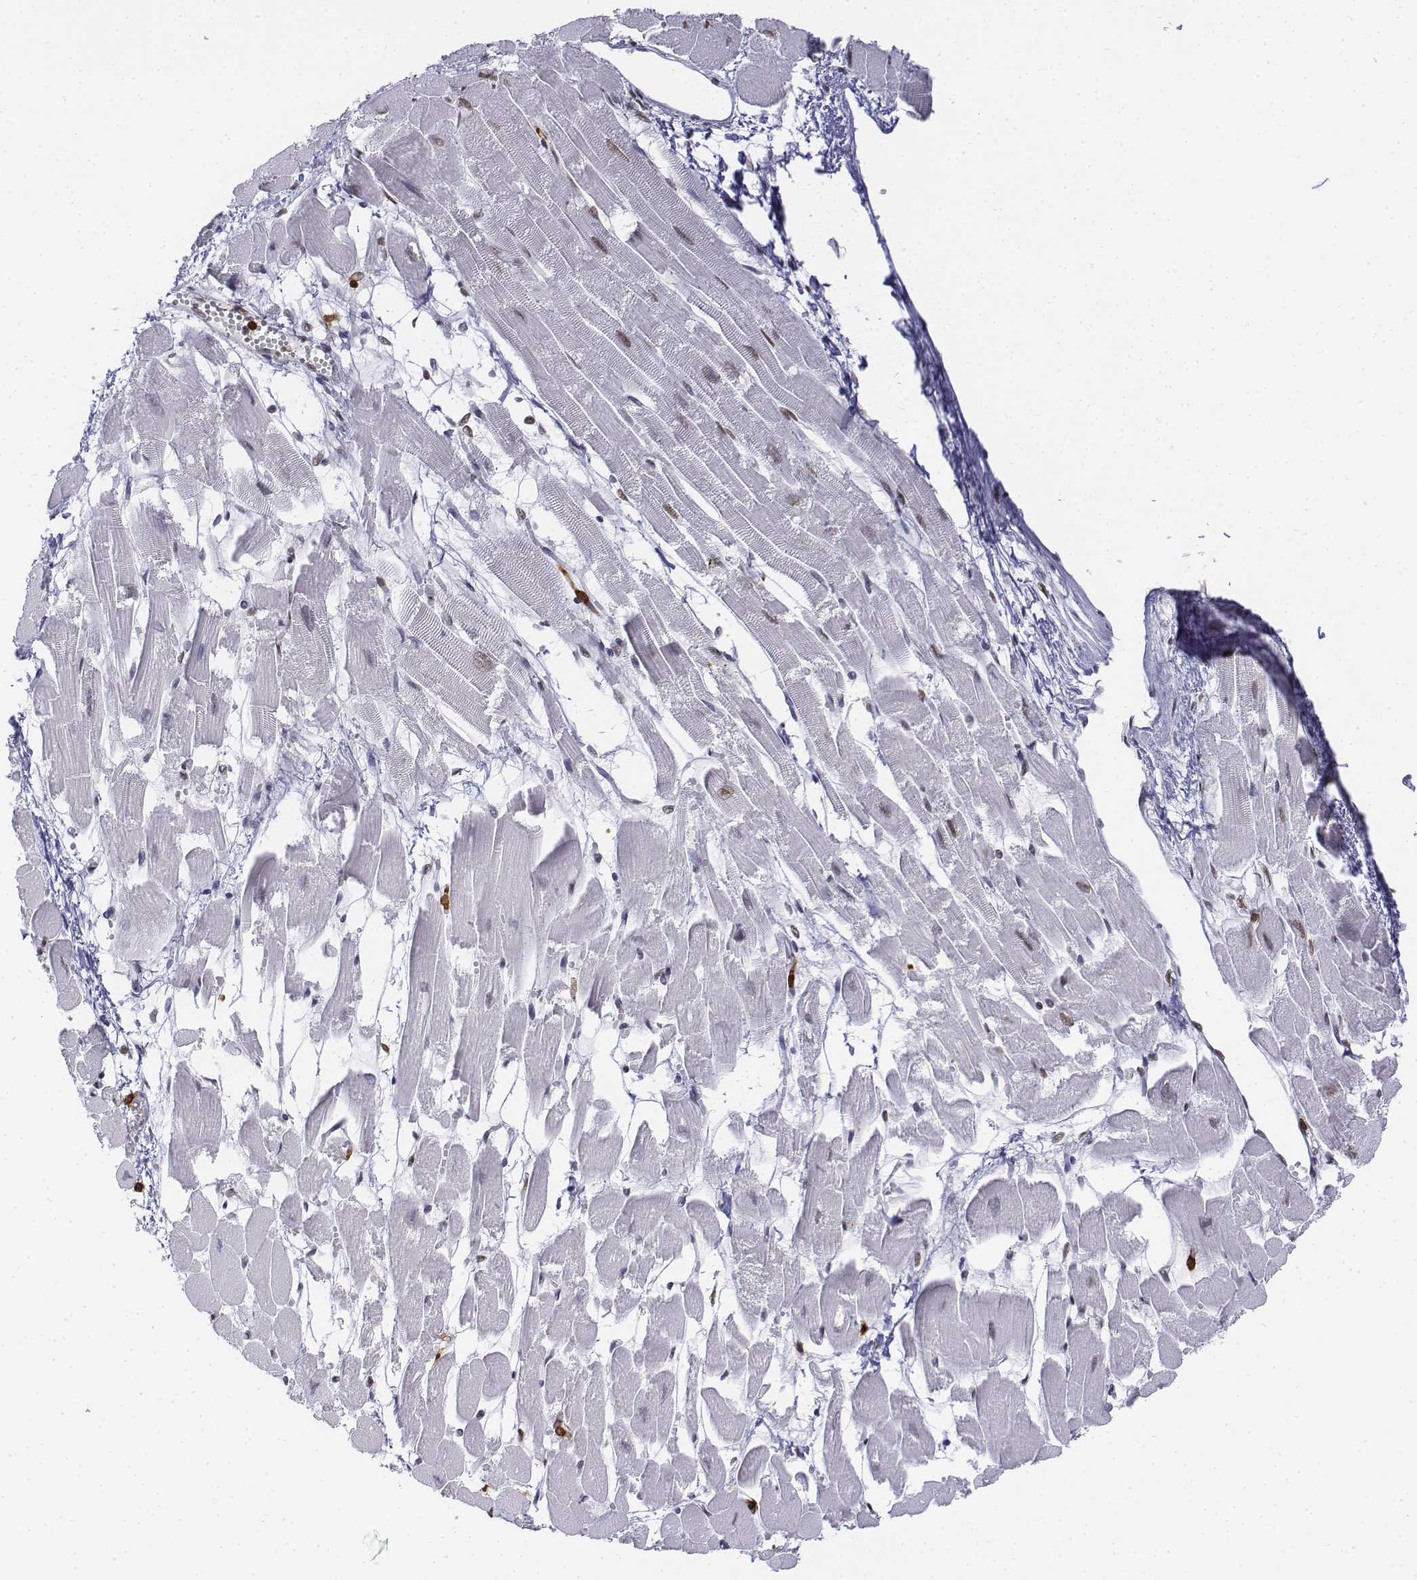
{"staining": {"intensity": "weak", "quantity": "25%-75%", "location": "nuclear"}, "tissue": "heart muscle", "cell_type": "Cardiomyocytes", "image_type": "normal", "snomed": [{"axis": "morphology", "description": "Normal tissue, NOS"}, {"axis": "topography", "description": "Heart"}], "caption": "Protein expression analysis of unremarkable heart muscle displays weak nuclear expression in approximately 25%-75% of cardiomyocytes. Nuclei are stained in blue.", "gene": "CD3E", "patient": {"sex": "female", "age": 52}}